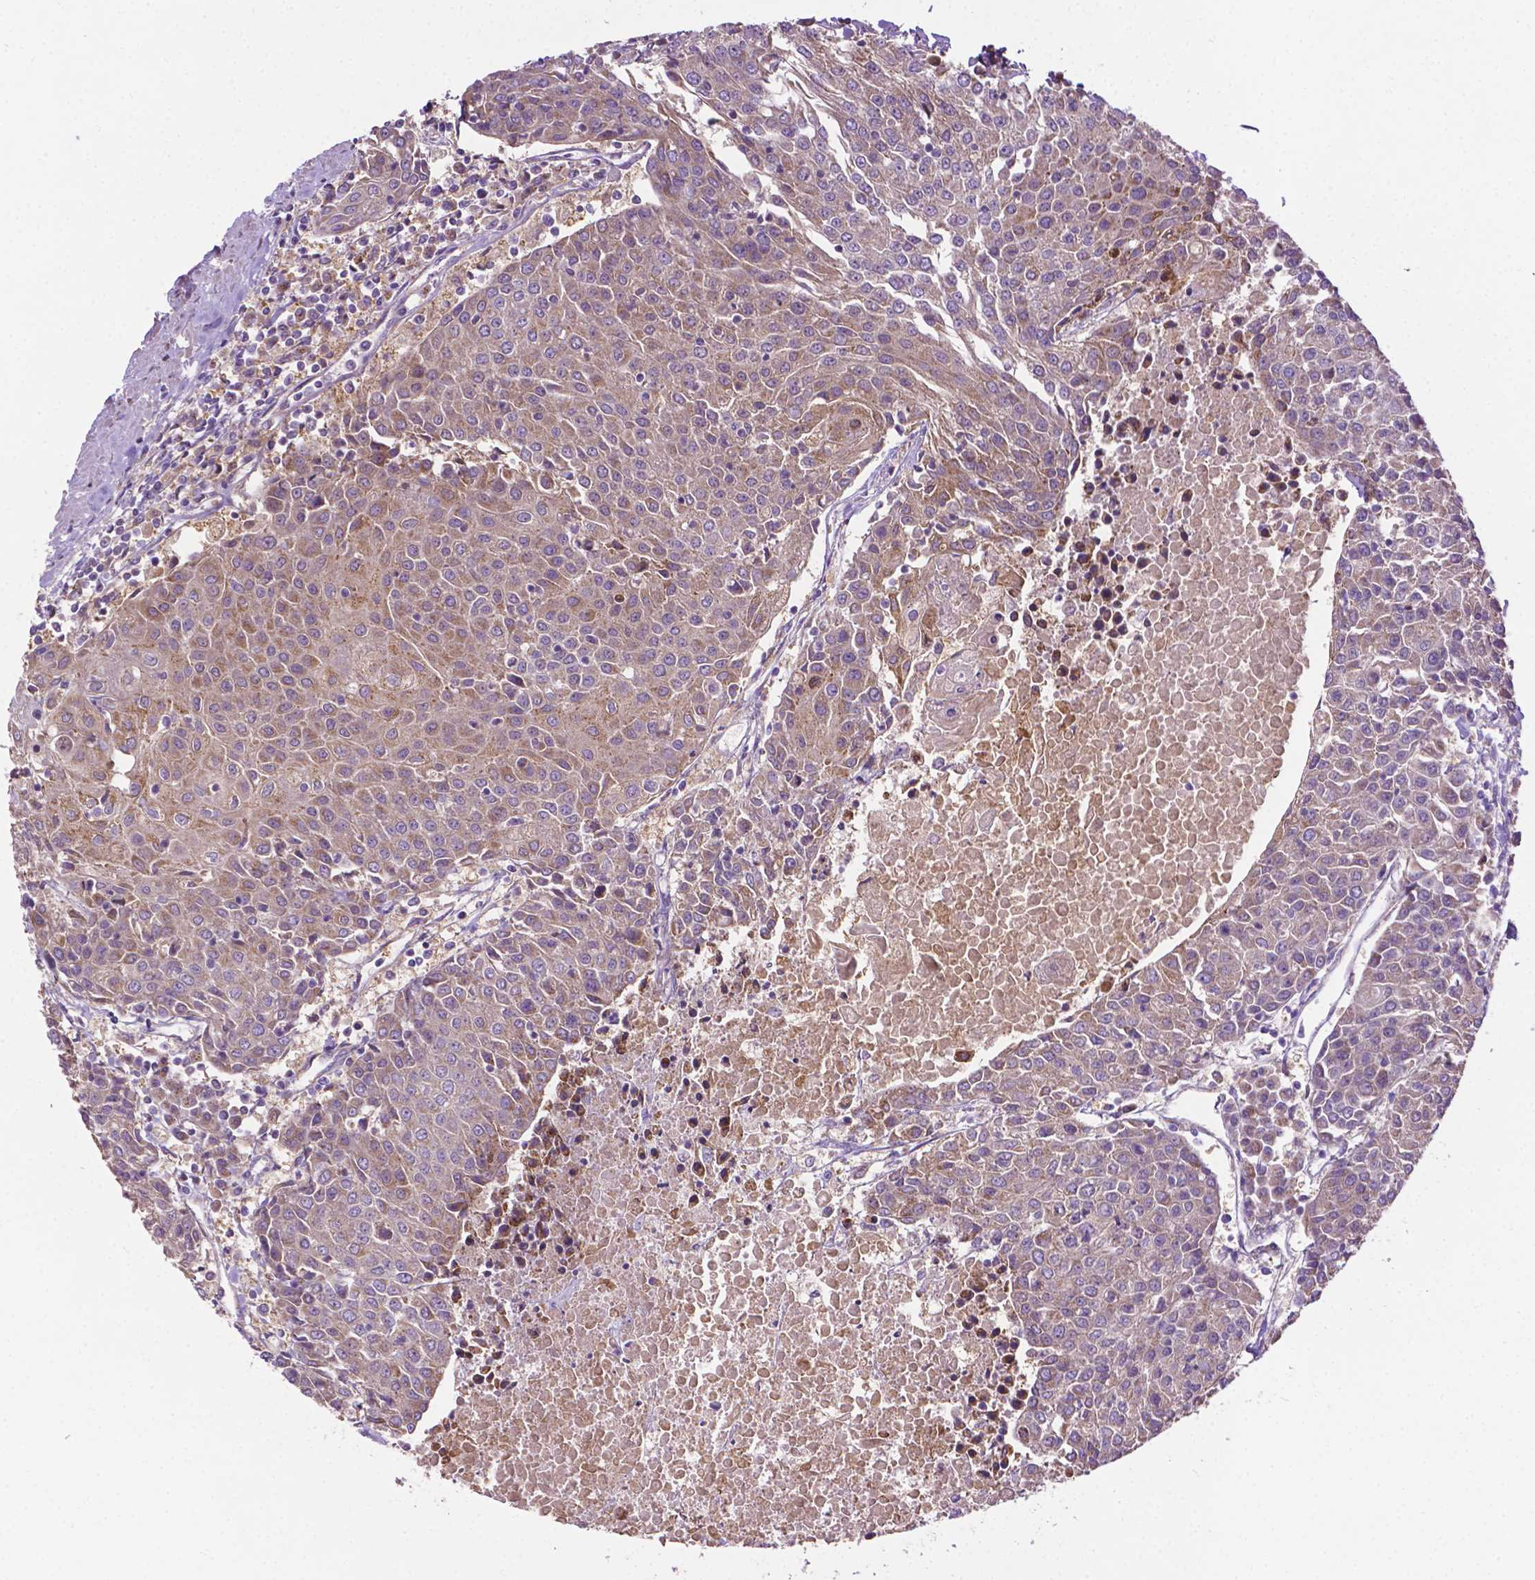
{"staining": {"intensity": "moderate", "quantity": ">75%", "location": "cytoplasmic/membranous"}, "tissue": "urothelial cancer", "cell_type": "Tumor cells", "image_type": "cancer", "snomed": [{"axis": "morphology", "description": "Urothelial carcinoma, High grade"}, {"axis": "topography", "description": "Urinary bladder"}], "caption": "An immunohistochemistry image of tumor tissue is shown. Protein staining in brown labels moderate cytoplasmic/membranous positivity in high-grade urothelial carcinoma within tumor cells.", "gene": "ILVBL", "patient": {"sex": "female", "age": 85}}